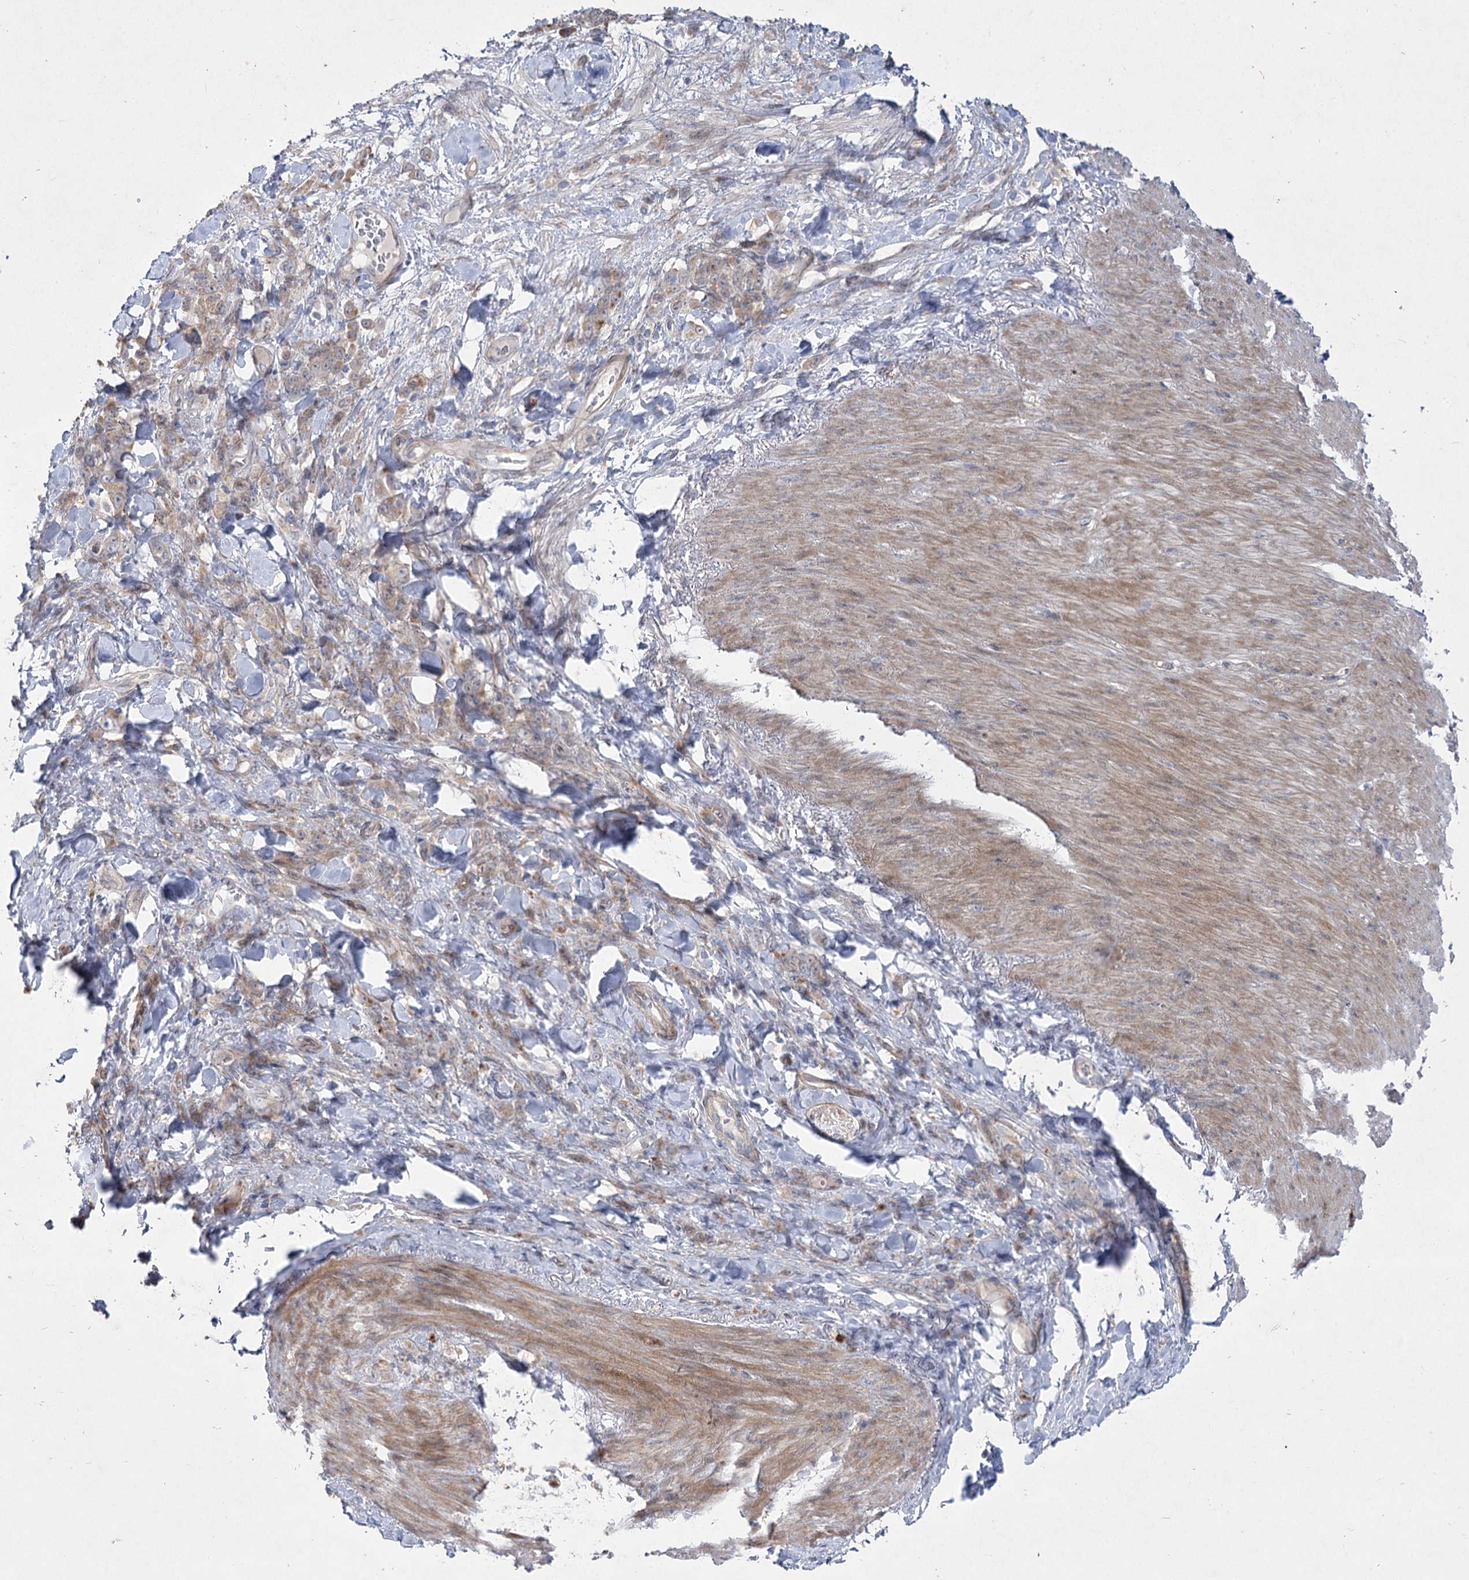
{"staining": {"intensity": "moderate", "quantity": ">75%", "location": "cytoplasmic/membranous"}, "tissue": "stomach cancer", "cell_type": "Tumor cells", "image_type": "cancer", "snomed": [{"axis": "morphology", "description": "Normal tissue, NOS"}, {"axis": "morphology", "description": "Adenocarcinoma, NOS"}, {"axis": "topography", "description": "Stomach"}], "caption": "The micrograph shows staining of stomach cancer, revealing moderate cytoplasmic/membranous protein expression (brown color) within tumor cells. The staining was performed using DAB (3,3'-diaminobenzidine), with brown indicating positive protein expression. Nuclei are stained blue with hematoxylin.", "gene": "SH3BP5L", "patient": {"sex": "male", "age": 82}}